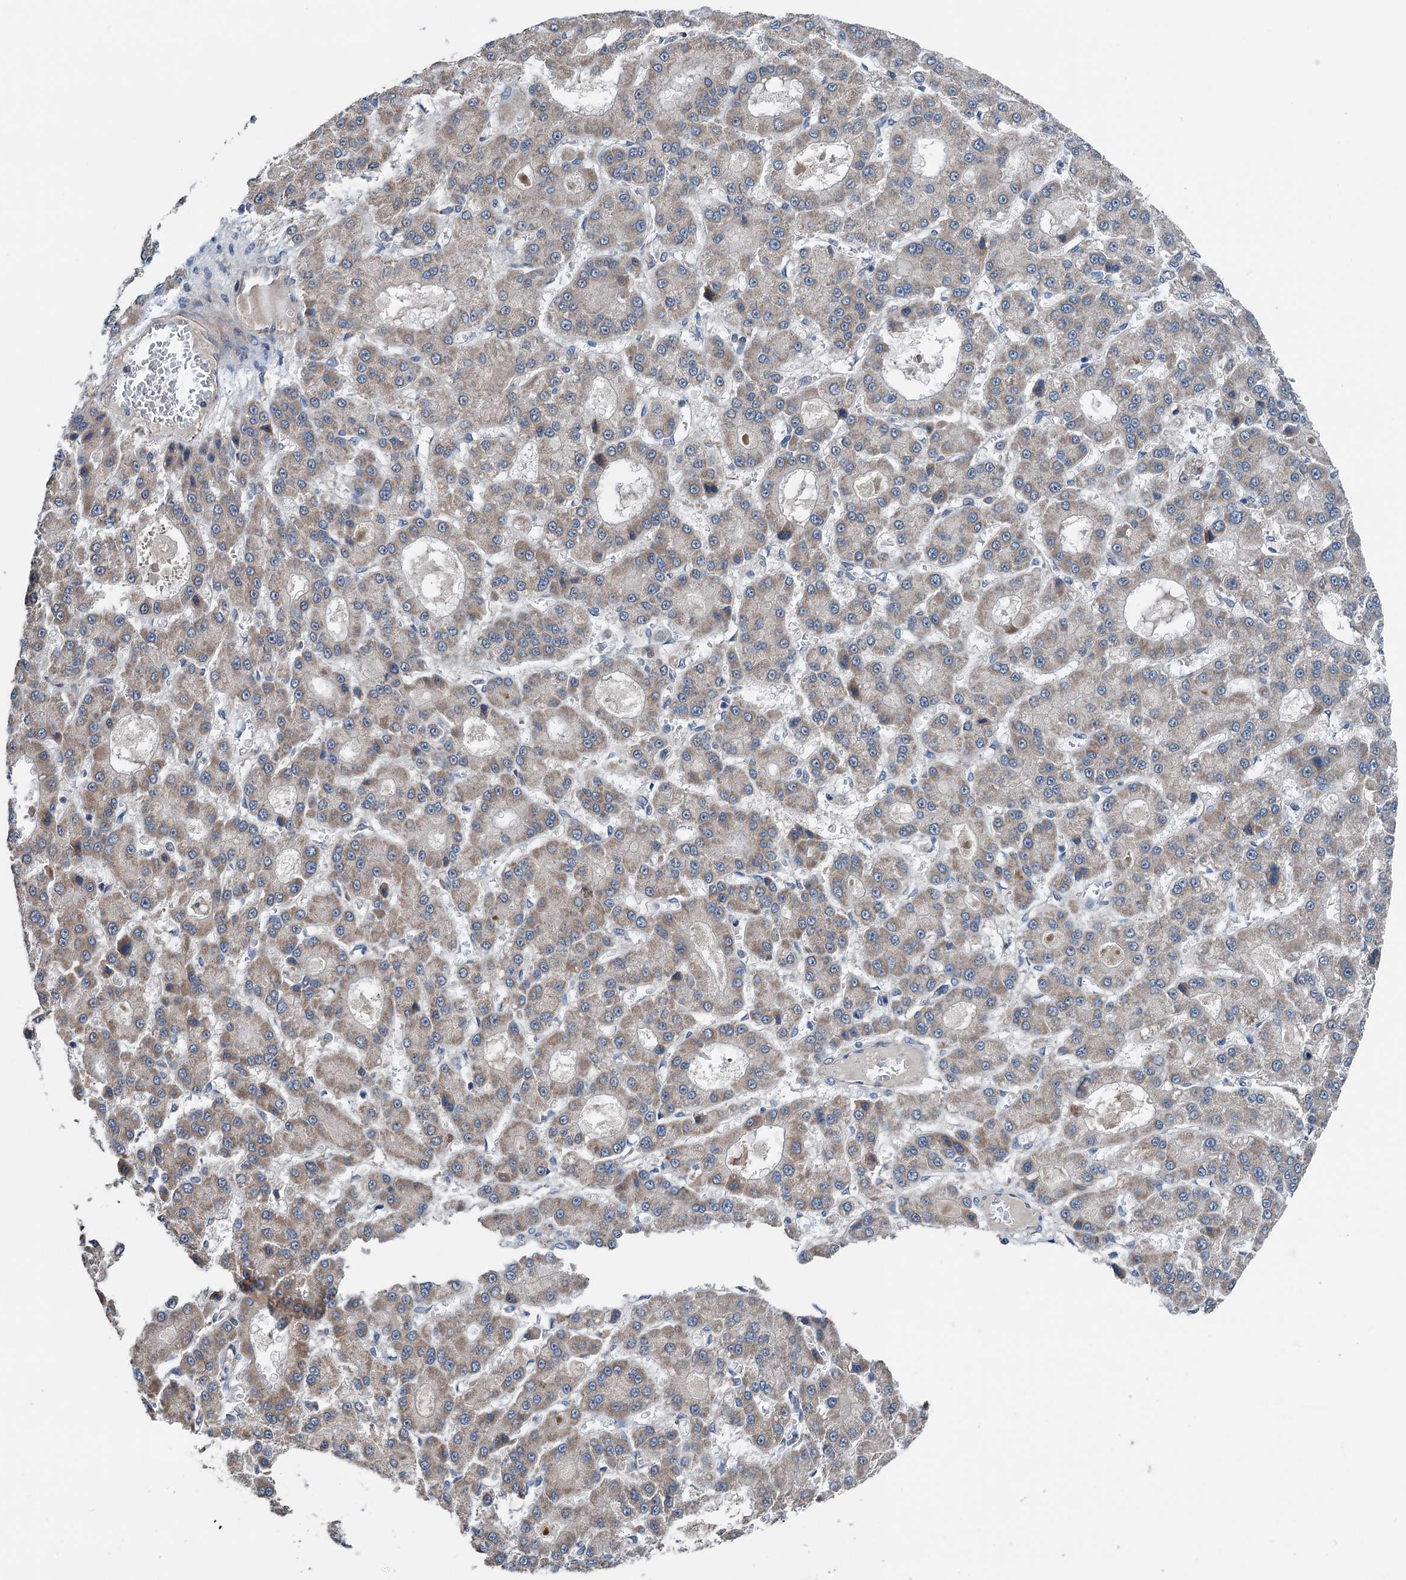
{"staining": {"intensity": "weak", "quantity": ">75%", "location": "cytoplasmic/membranous"}, "tissue": "liver cancer", "cell_type": "Tumor cells", "image_type": "cancer", "snomed": [{"axis": "morphology", "description": "Carcinoma, Hepatocellular, NOS"}, {"axis": "topography", "description": "Liver"}], "caption": "This is a histology image of IHC staining of liver cancer (hepatocellular carcinoma), which shows weak staining in the cytoplasmic/membranous of tumor cells.", "gene": "ELAC1", "patient": {"sex": "male", "age": 70}}